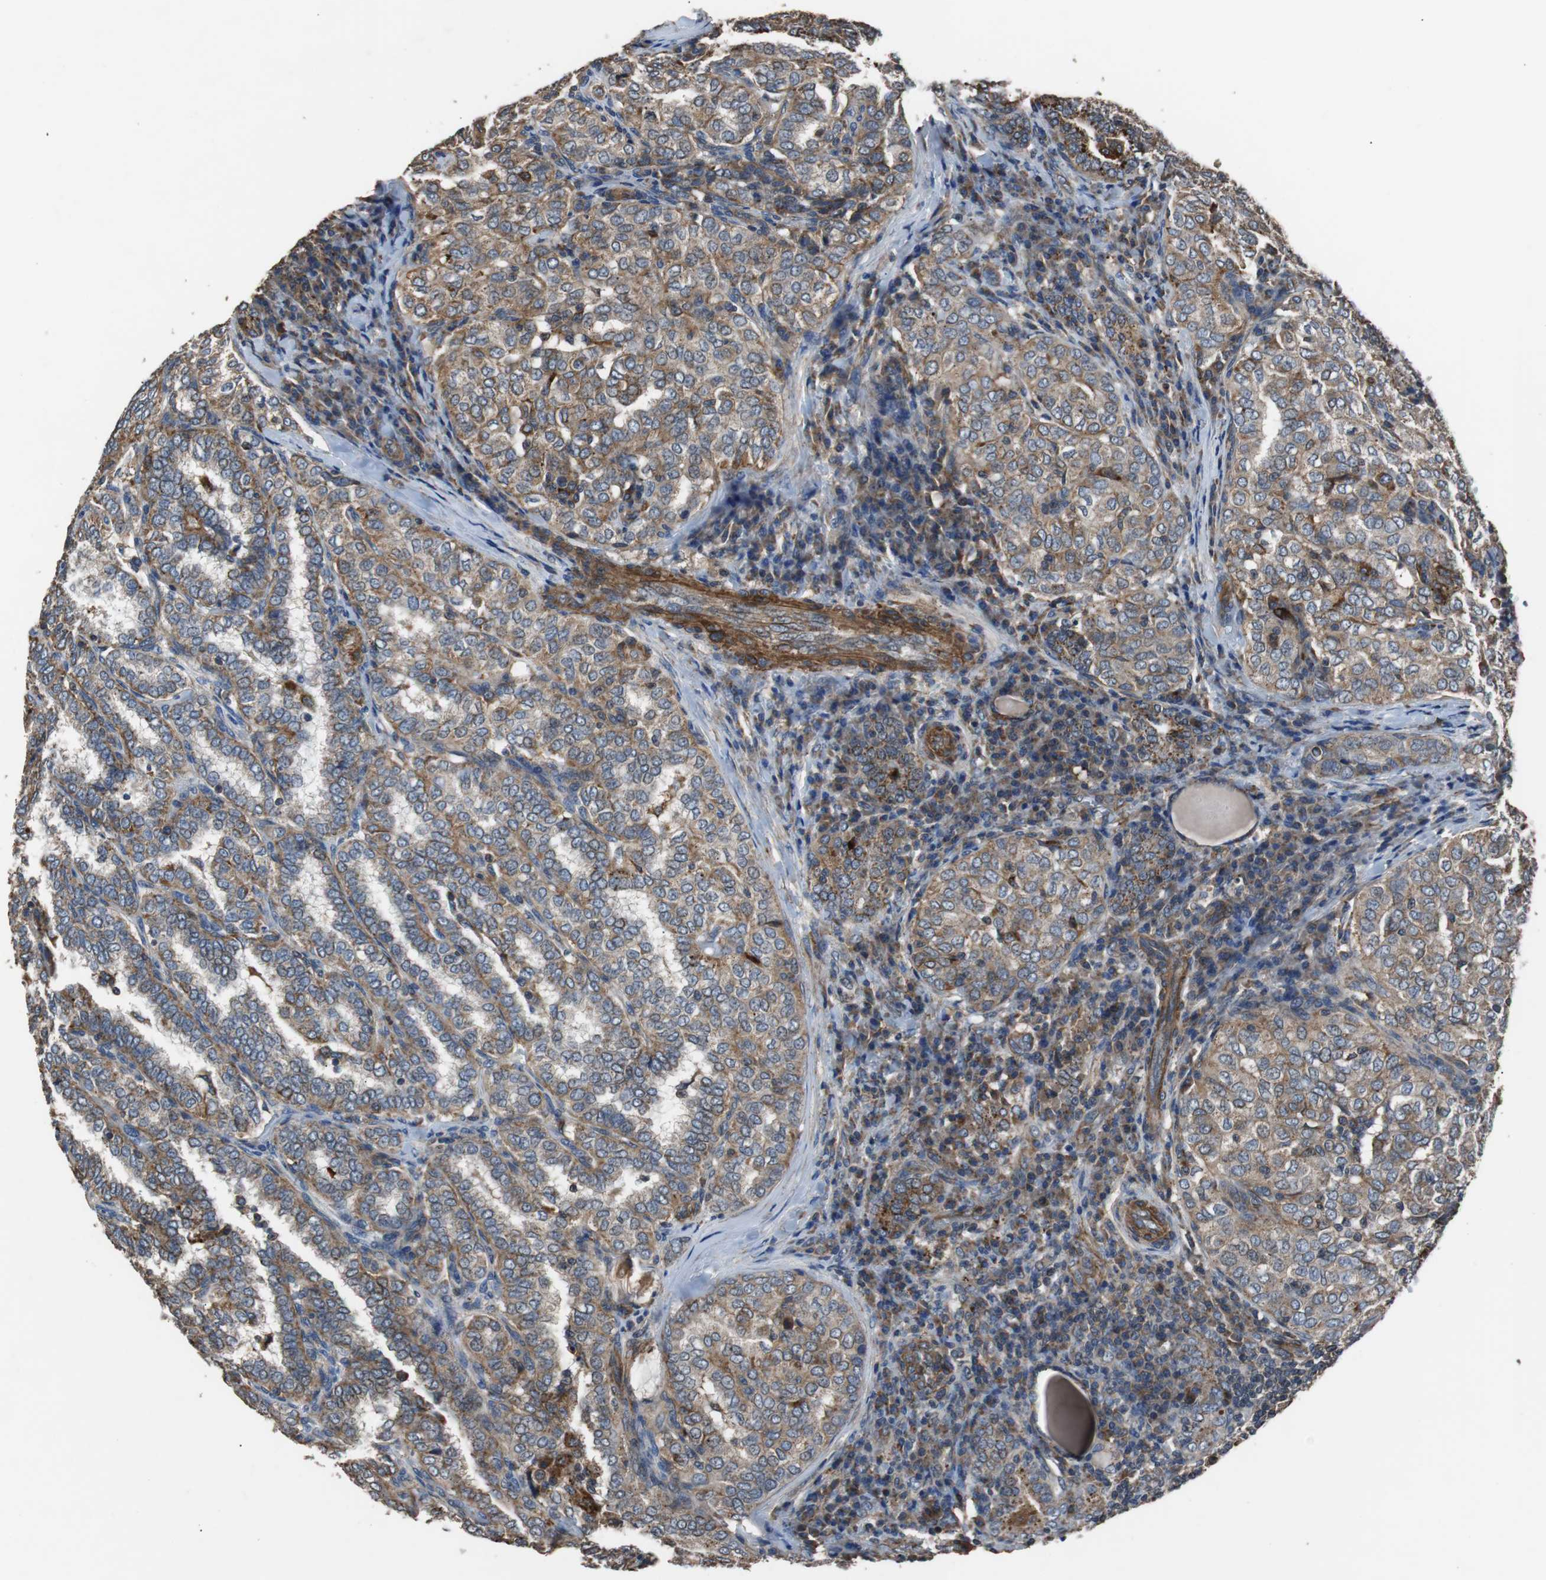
{"staining": {"intensity": "moderate", "quantity": ">75%", "location": "cytoplasmic/membranous"}, "tissue": "thyroid cancer", "cell_type": "Tumor cells", "image_type": "cancer", "snomed": [{"axis": "morphology", "description": "Papillary adenocarcinoma, NOS"}, {"axis": "topography", "description": "Thyroid gland"}], "caption": "IHC histopathology image of neoplastic tissue: thyroid cancer (papillary adenocarcinoma) stained using immunohistochemistry demonstrates medium levels of moderate protein expression localized specifically in the cytoplasmic/membranous of tumor cells, appearing as a cytoplasmic/membranous brown color.", "gene": "PITRM1", "patient": {"sex": "female", "age": 30}}